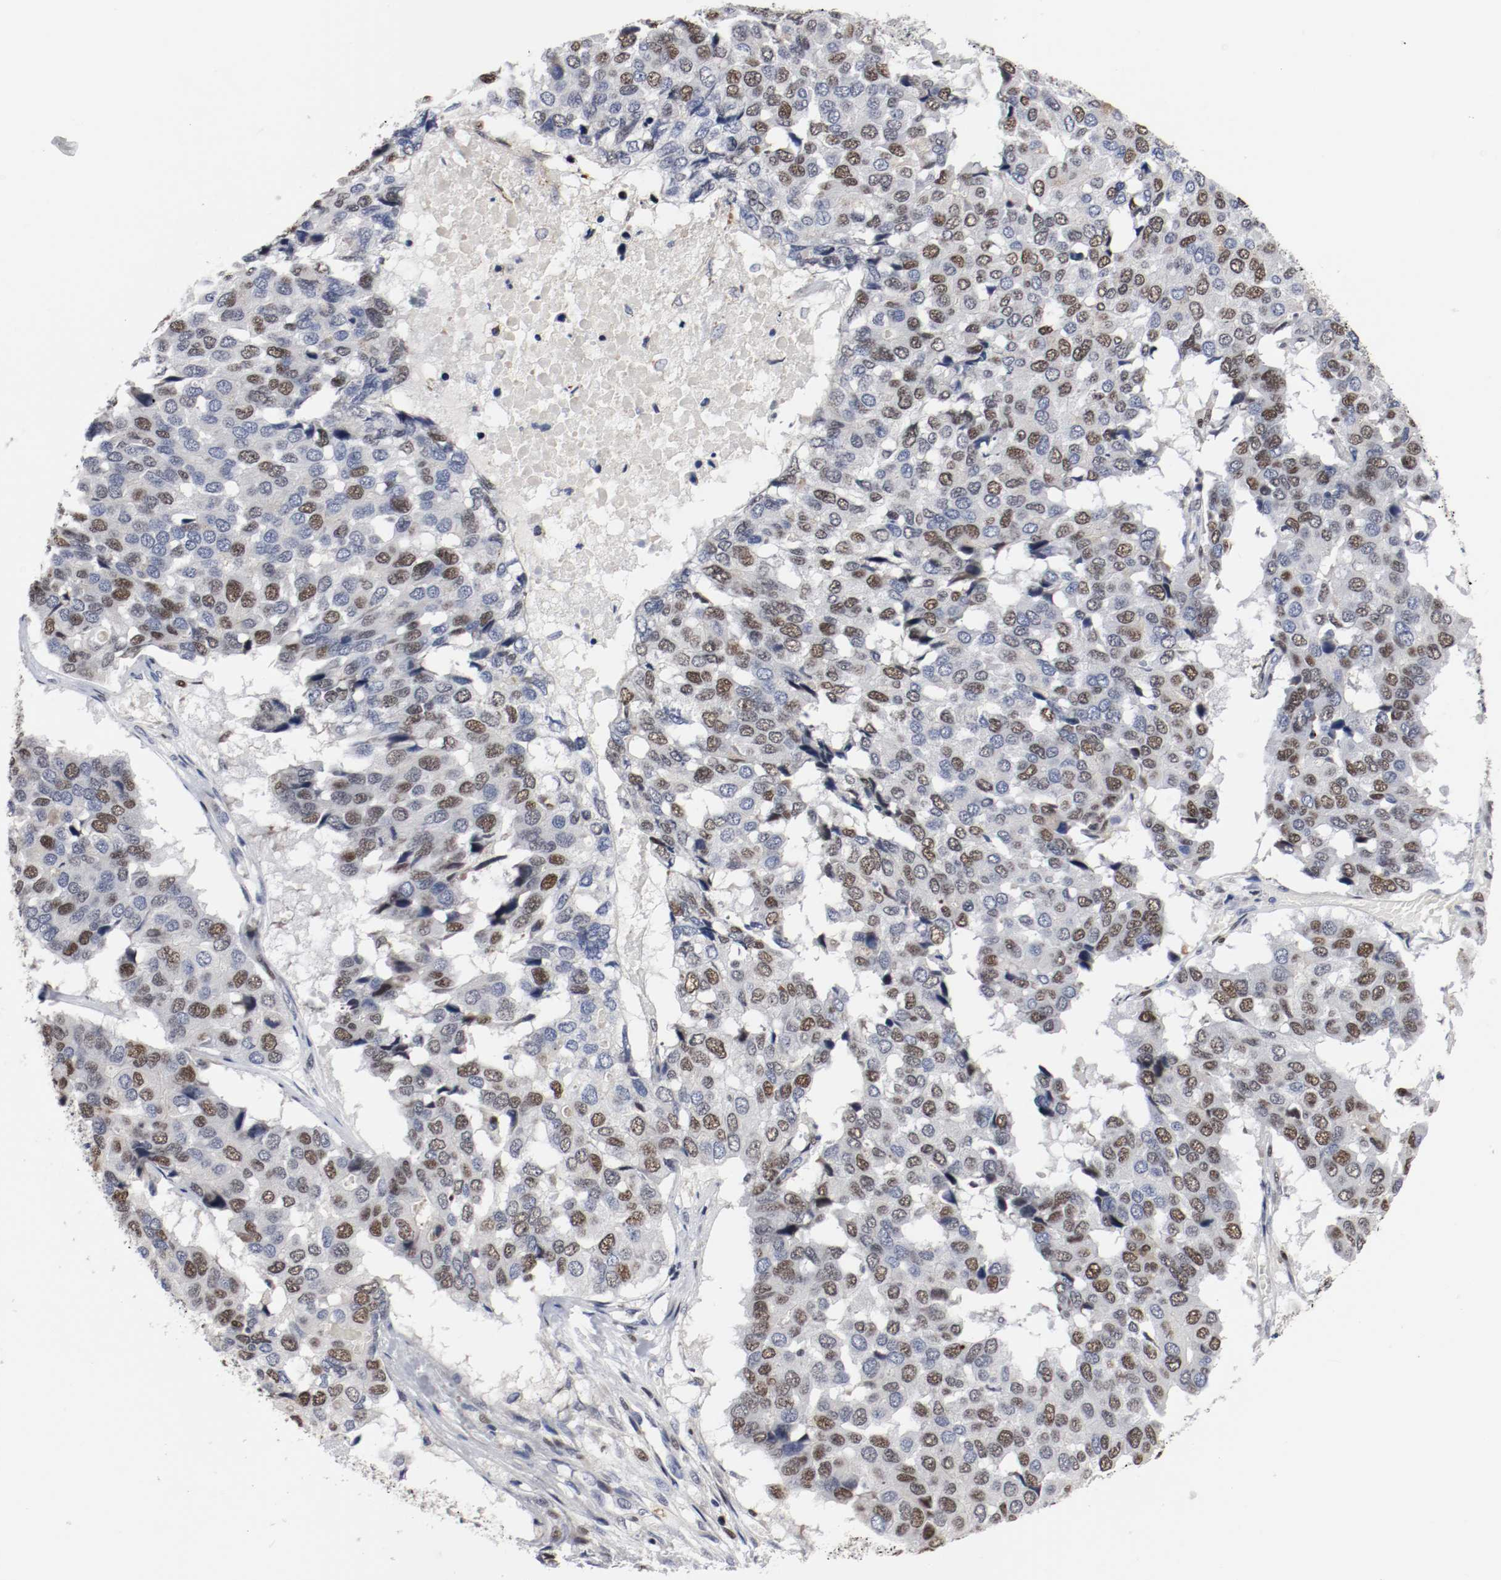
{"staining": {"intensity": "moderate", "quantity": "25%-75%", "location": "nuclear"}, "tissue": "pancreatic cancer", "cell_type": "Tumor cells", "image_type": "cancer", "snomed": [{"axis": "morphology", "description": "Adenocarcinoma, NOS"}, {"axis": "topography", "description": "Pancreas"}], "caption": "Human pancreatic cancer (adenocarcinoma) stained with a protein marker displays moderate staining in tumor cells.", "gene": "MCM6", "patient": {"sex": "male", "age": 50}}